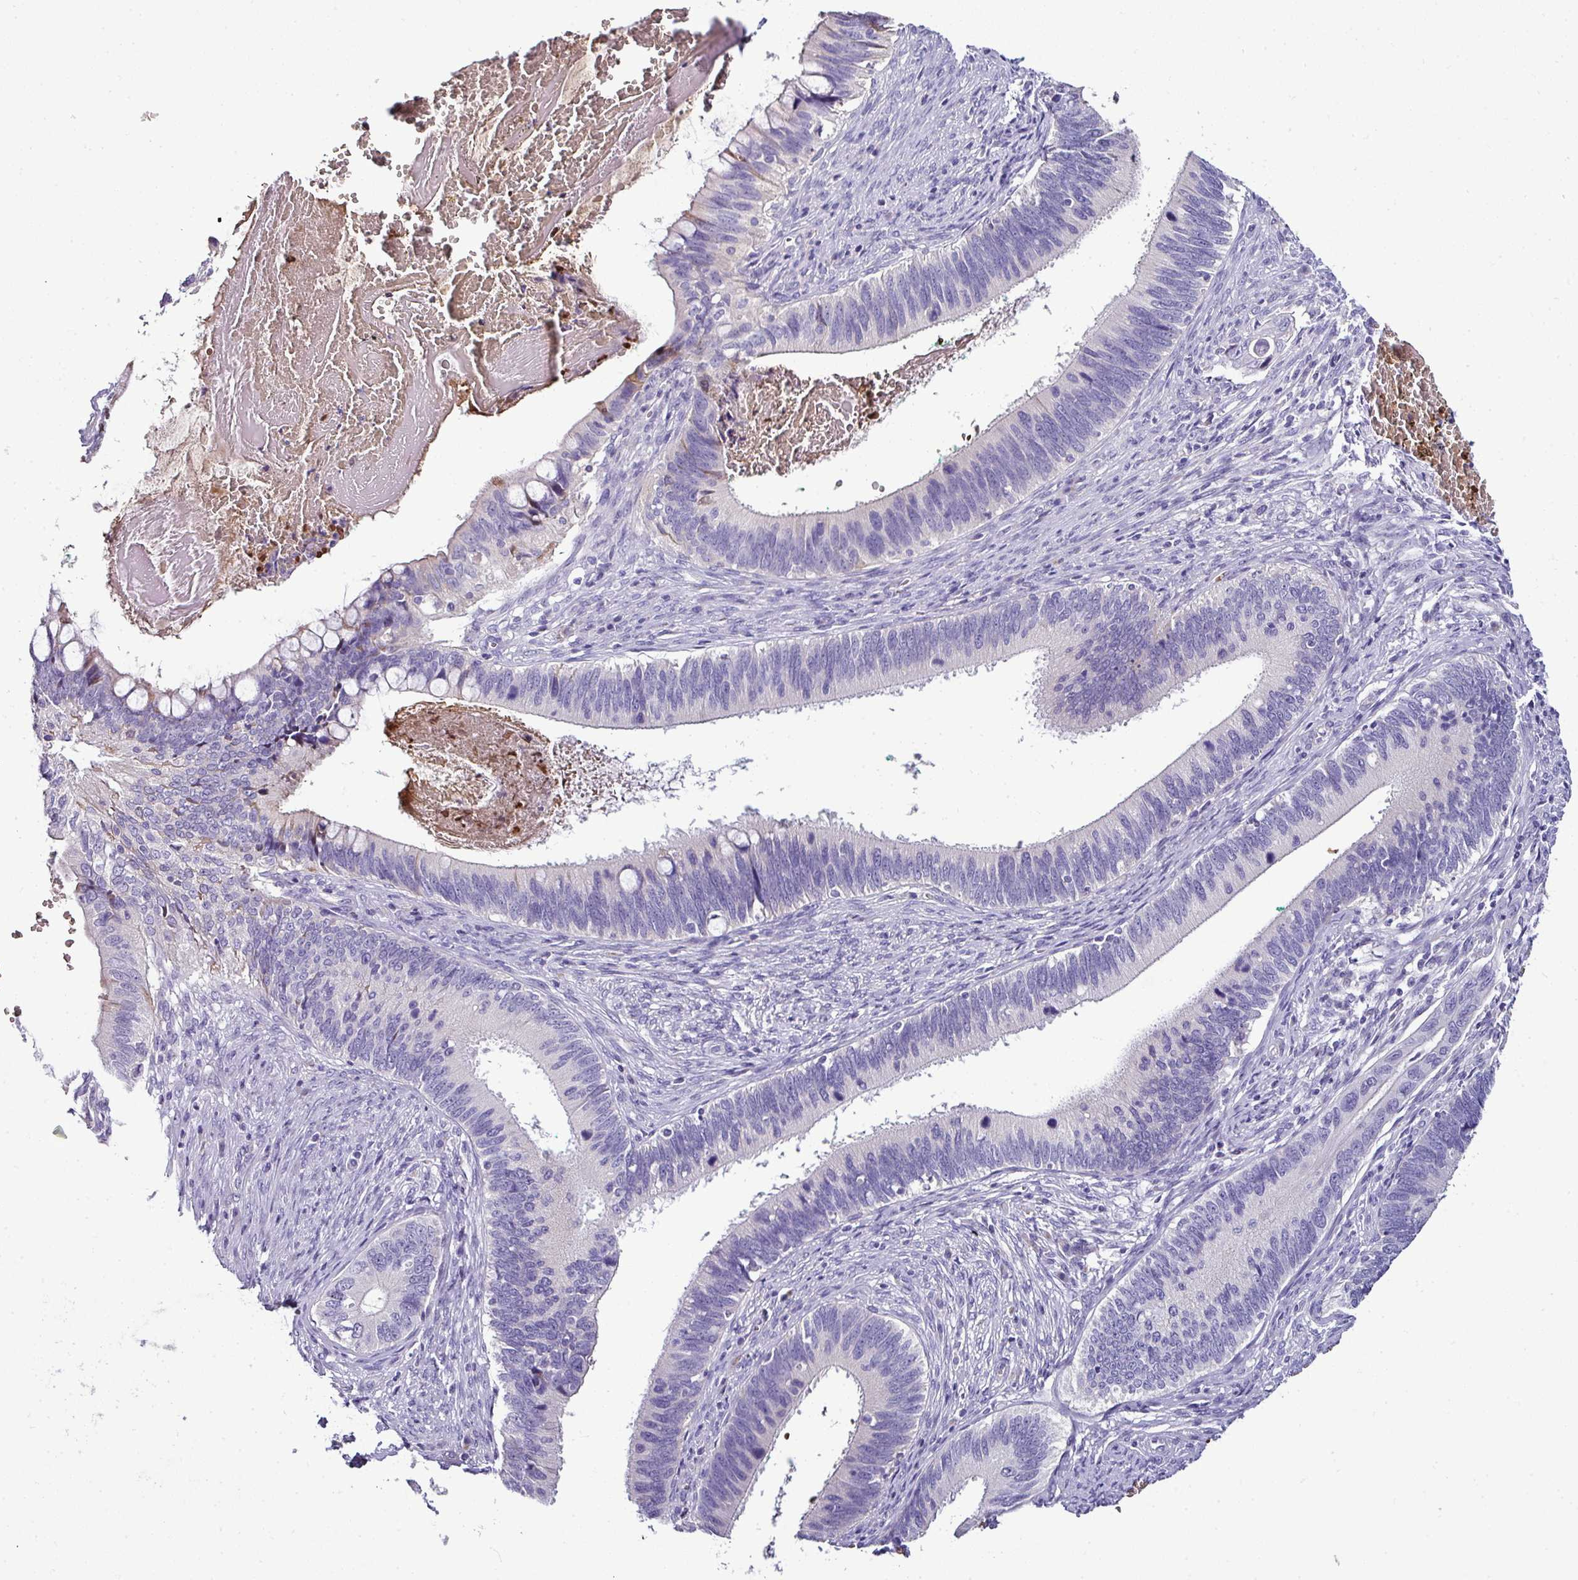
{"staining": {"intensity": "negative", "quantity": "none", "location": "none"}, "tissue": "cervical cancer", "cell_type": "Tumor cells", "image_type": "cancer", "snomed": [{"axis": "morphology", "description": "Adenocarcinoma, NOS"}, {"axis": "topography", "description": "Cervix"}], "caption": "IHC photomicrograph of neoplastic tissue: cervical cancer stained with DAB (3,3'-diaminobenzidine) exhibits no significant protein expression in tumor cells. (DAB (3,3'-diaminobenzidine) immunohistochemistry (IHC) visualized using brightfield microscopy, high magnification).", "gene": "NAPSA", "patient": {"sex": "female", "age": 42}}